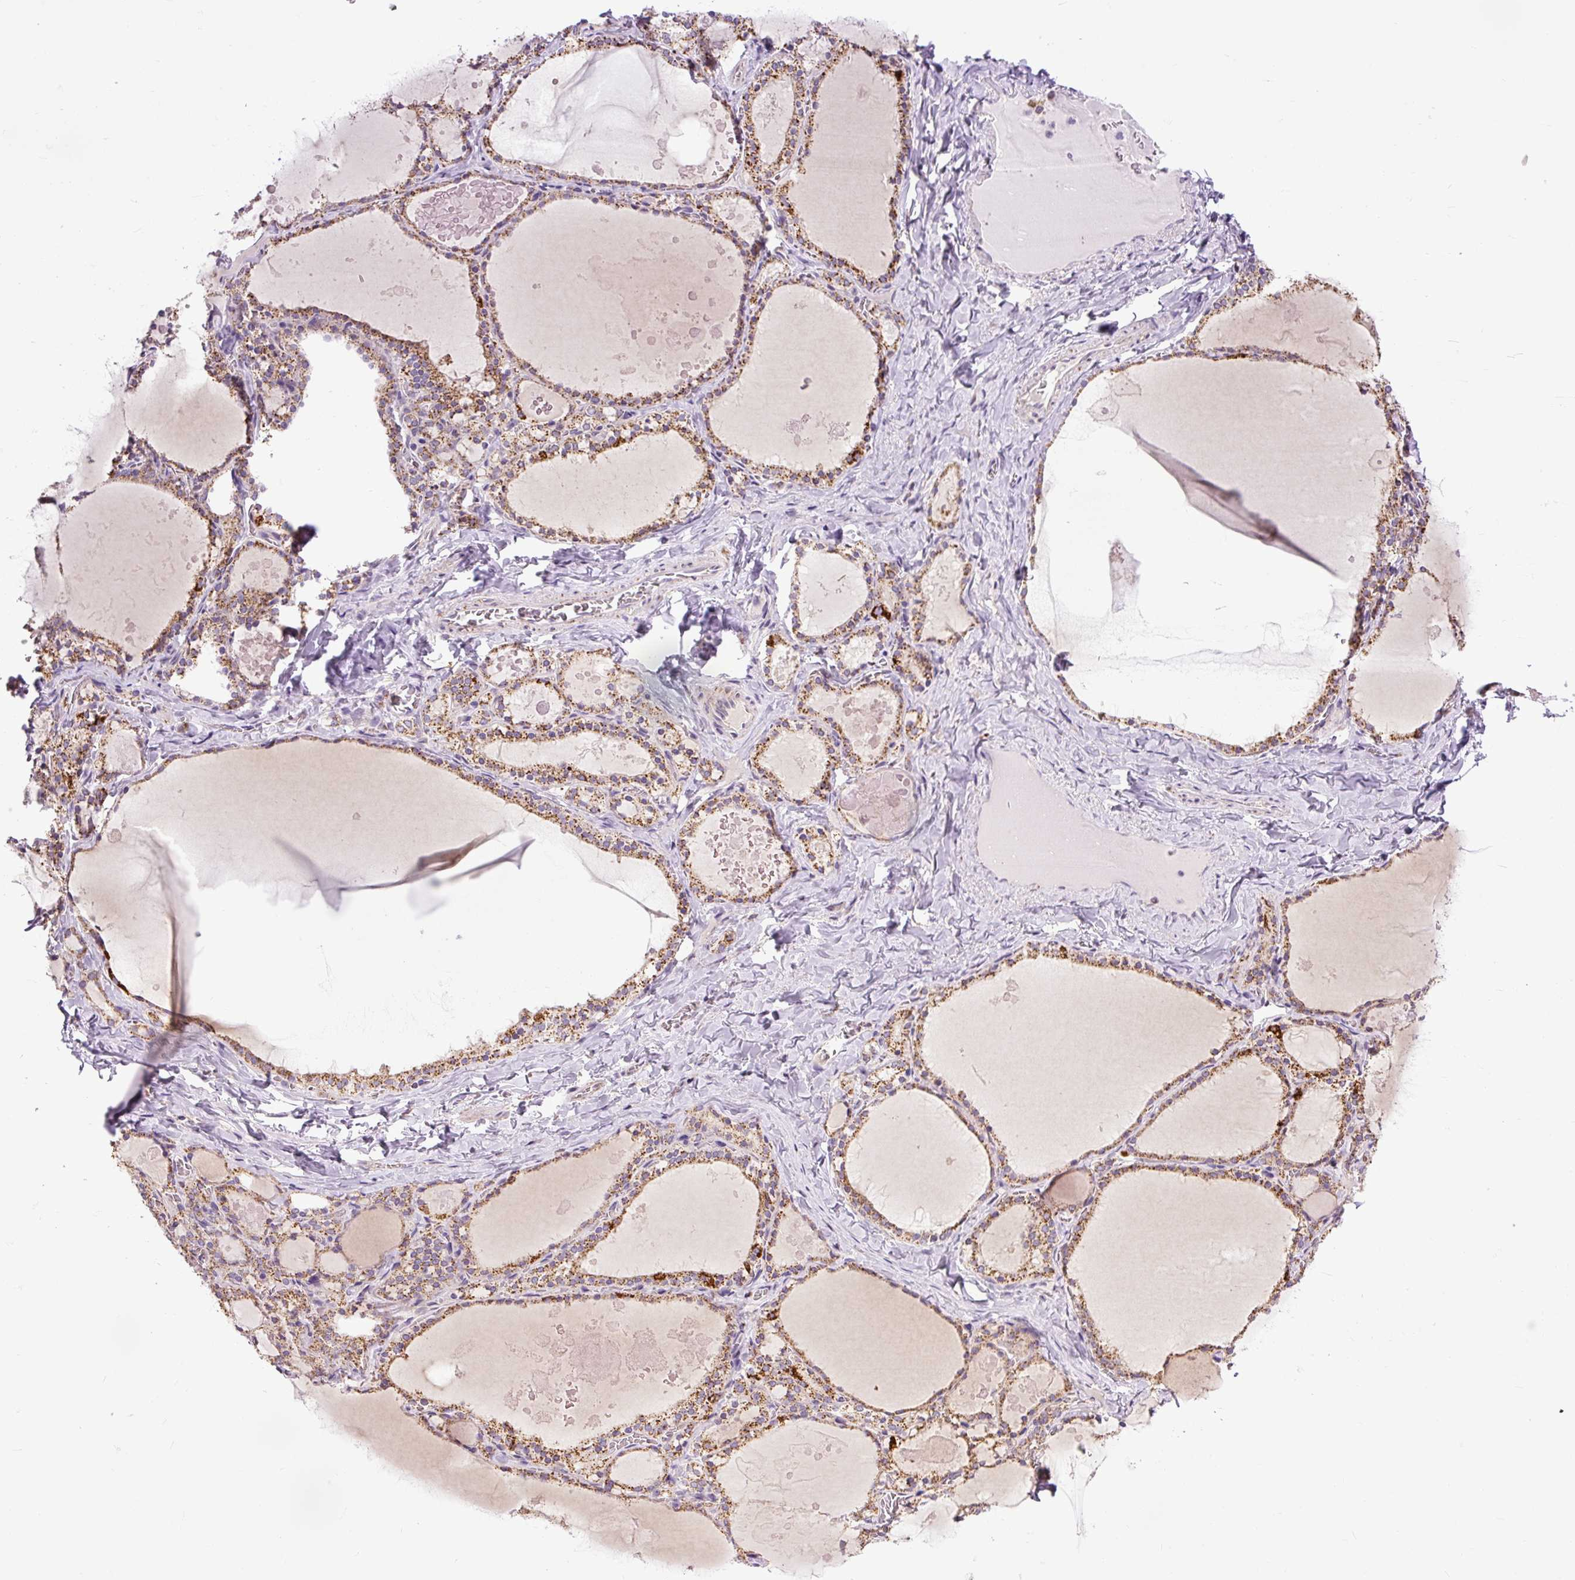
{"staining": {"intensity": "moderate", "quantity": ">75%", "location": "cytoplasmic/membranous"}, "tissue": "thyroid gland", "cell_type": "Glandular cells", "image_type": "normal", "snomed": [{"axis": "morphology", "description": "Normal tissue, NOS"}, {"axis": "topography", "description": "Thyroid gland"}], "caption": "This is an image of IHC staining of normal thyroid gland, which shows moderate expression in the cytoplasmic/membranous of glandular cells.", "gene": "TM2D3", "patient": {"sex": "male", "age": 56}}